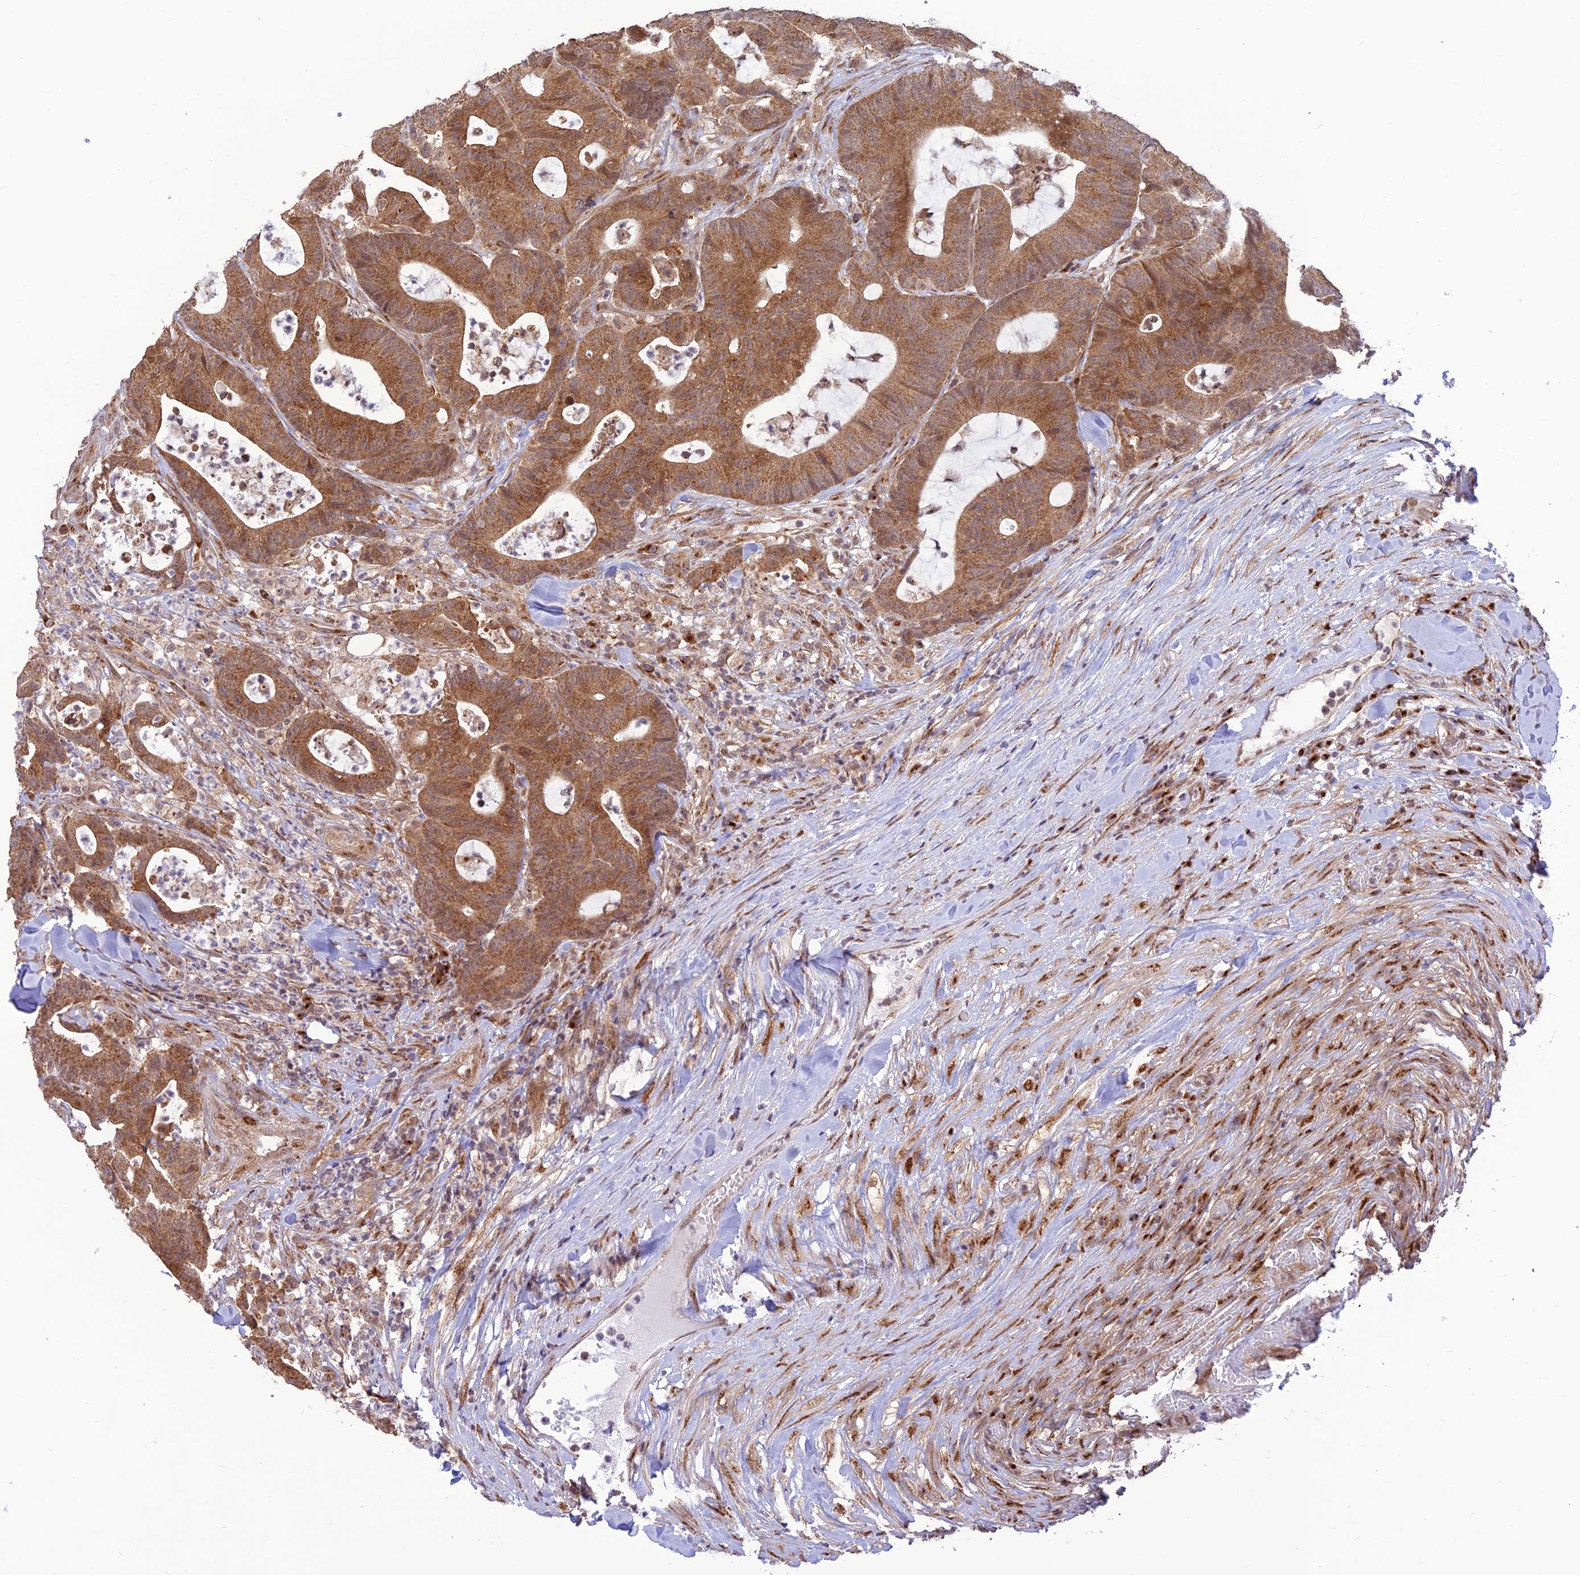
{"staining": {"intensity": "moderate", "quantity": ">75%", "location": "cytoplasmic/membranous"}, "tissue": "colorectal cancer", "cell_type": "Tumor cells", "image_type": "cancer", "snomed": [{"axis": "morphology", "description": "Adenocarcinoma, NOS"}, {"axis": "topography", "description": "Colon"}], "caption": "The histopathology image exhibits staining of colorectal adenocarcinoma, revealing moderate cytoplasmic/membranous protein positivity (brown color) within tumor cells.", "gene": "GOLGA3", "patient": {"sex": "female", "age": 84}}